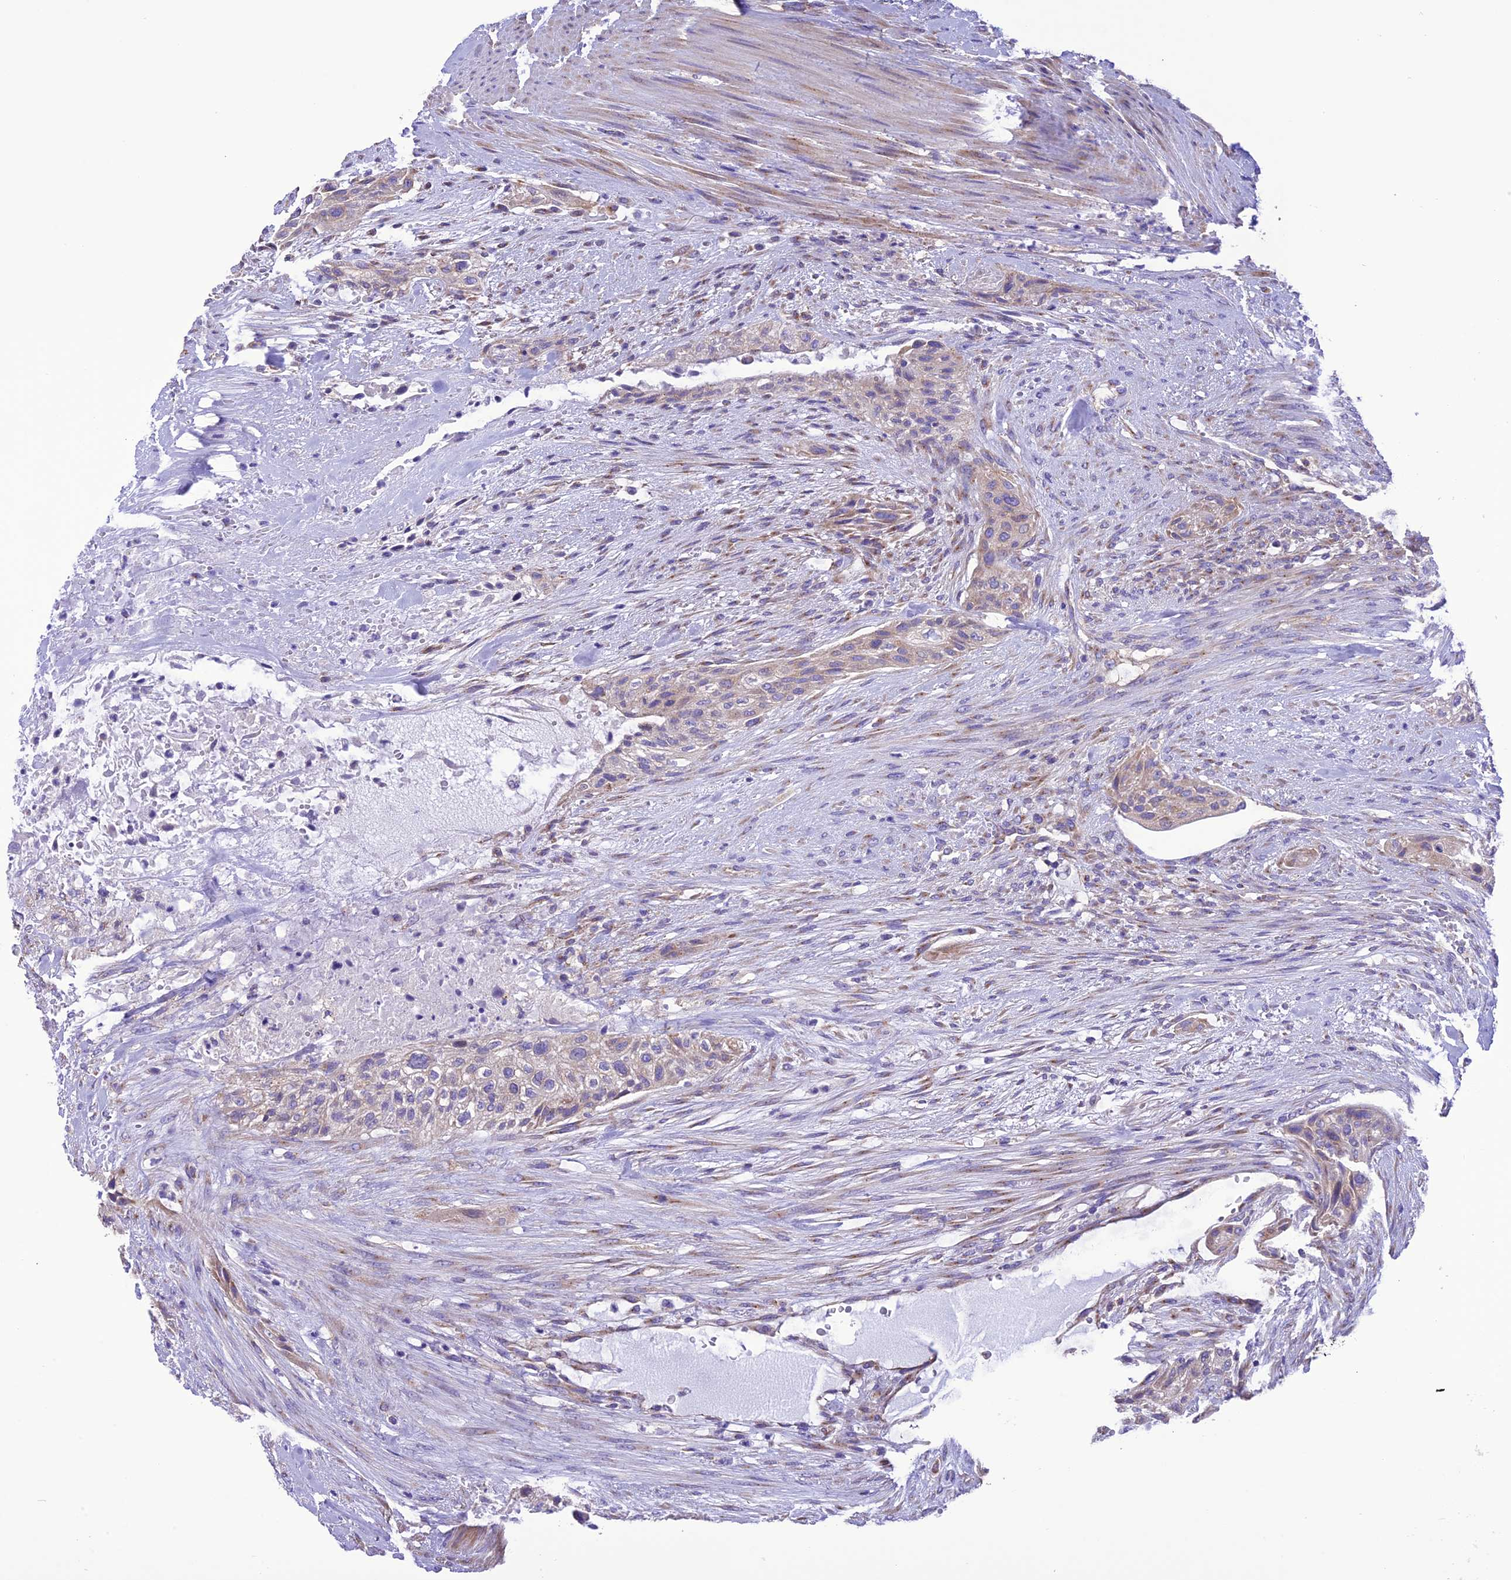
{"staining": {"intensity": "weak", "quantity": "25%-75%", "location": "cytoplasmic/membranous"}, "tissue": "urothelial cancer", "cell_type": "Tumor cells", "image_type": "cancer", "snomed": [{"axis": "morphology", "description": "Urothelial carcinoma, High grade"}, {"axis": "topography", "description": "Urinary bladder"}], "caption": "Immunohistochemical staining of human urothelial carcinoma (high-grade) displays weak cytoplasmic/membranous protein staining in about 25%-75% of tumor cells.", "gene": "MAP3K12", "patient": {"sex": "male", "age": 35}}